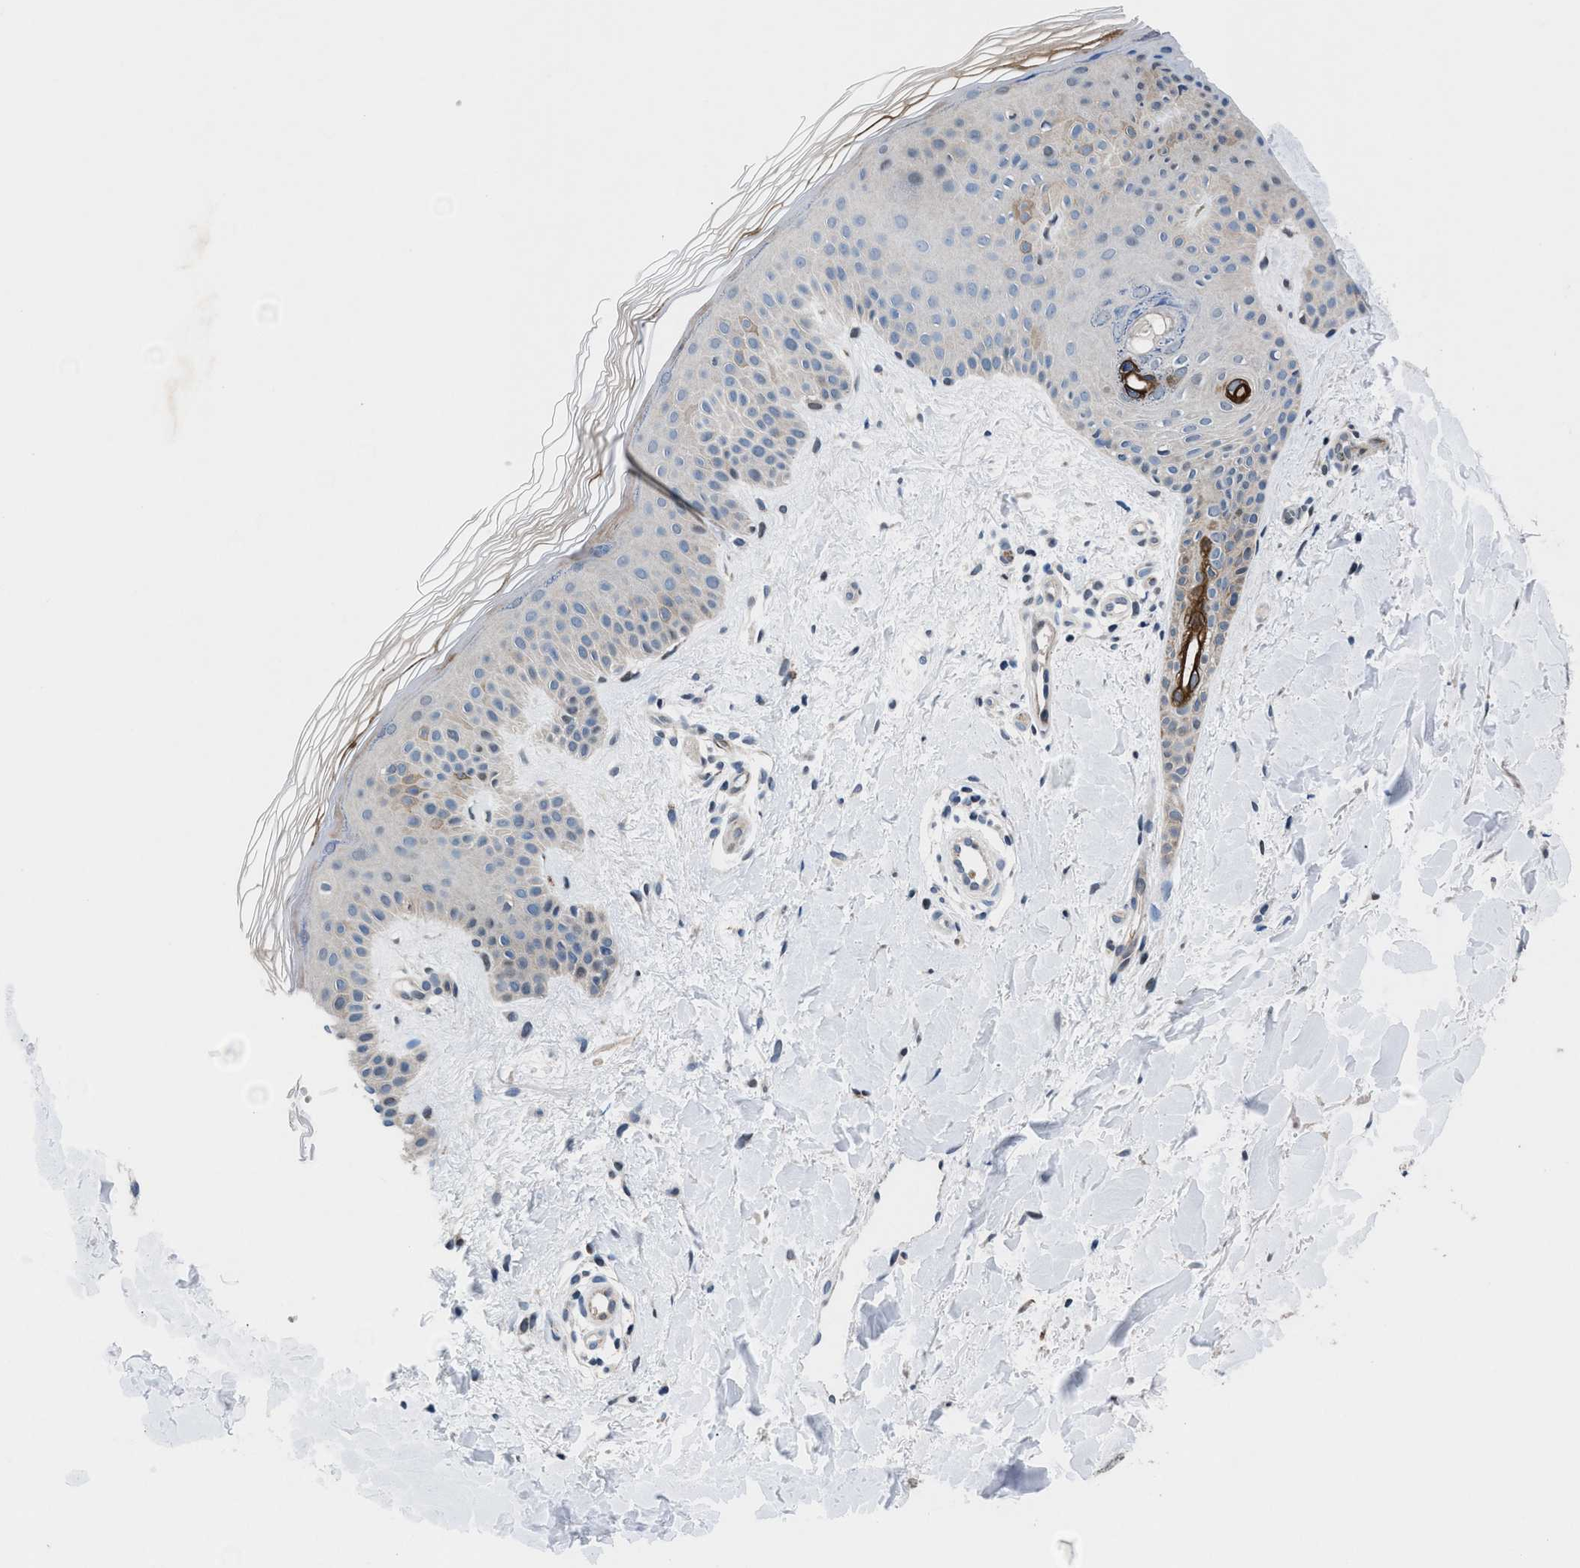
{"staining": {"intensity": "negative", "quantity": "none", "location": "none"}, "tissue": "skin", "cell_type": "Fibroblasts", "image_type": "normal", "snomed": [{"axis": "morphology", "description": "Normal tissue, NOS"}, {"axis": "morphology", "description": "Malignant melanoma, Metastatic site"}, {"axis": "topography", "description": "Skin"}], "caption": "The image shows no significant expression in fibroblasts of skin. (DAB immunohistochemistry (IHC), high magnification).", "gene": "PRPSAP2", "patient": {"sex": "male", "age": 41}}